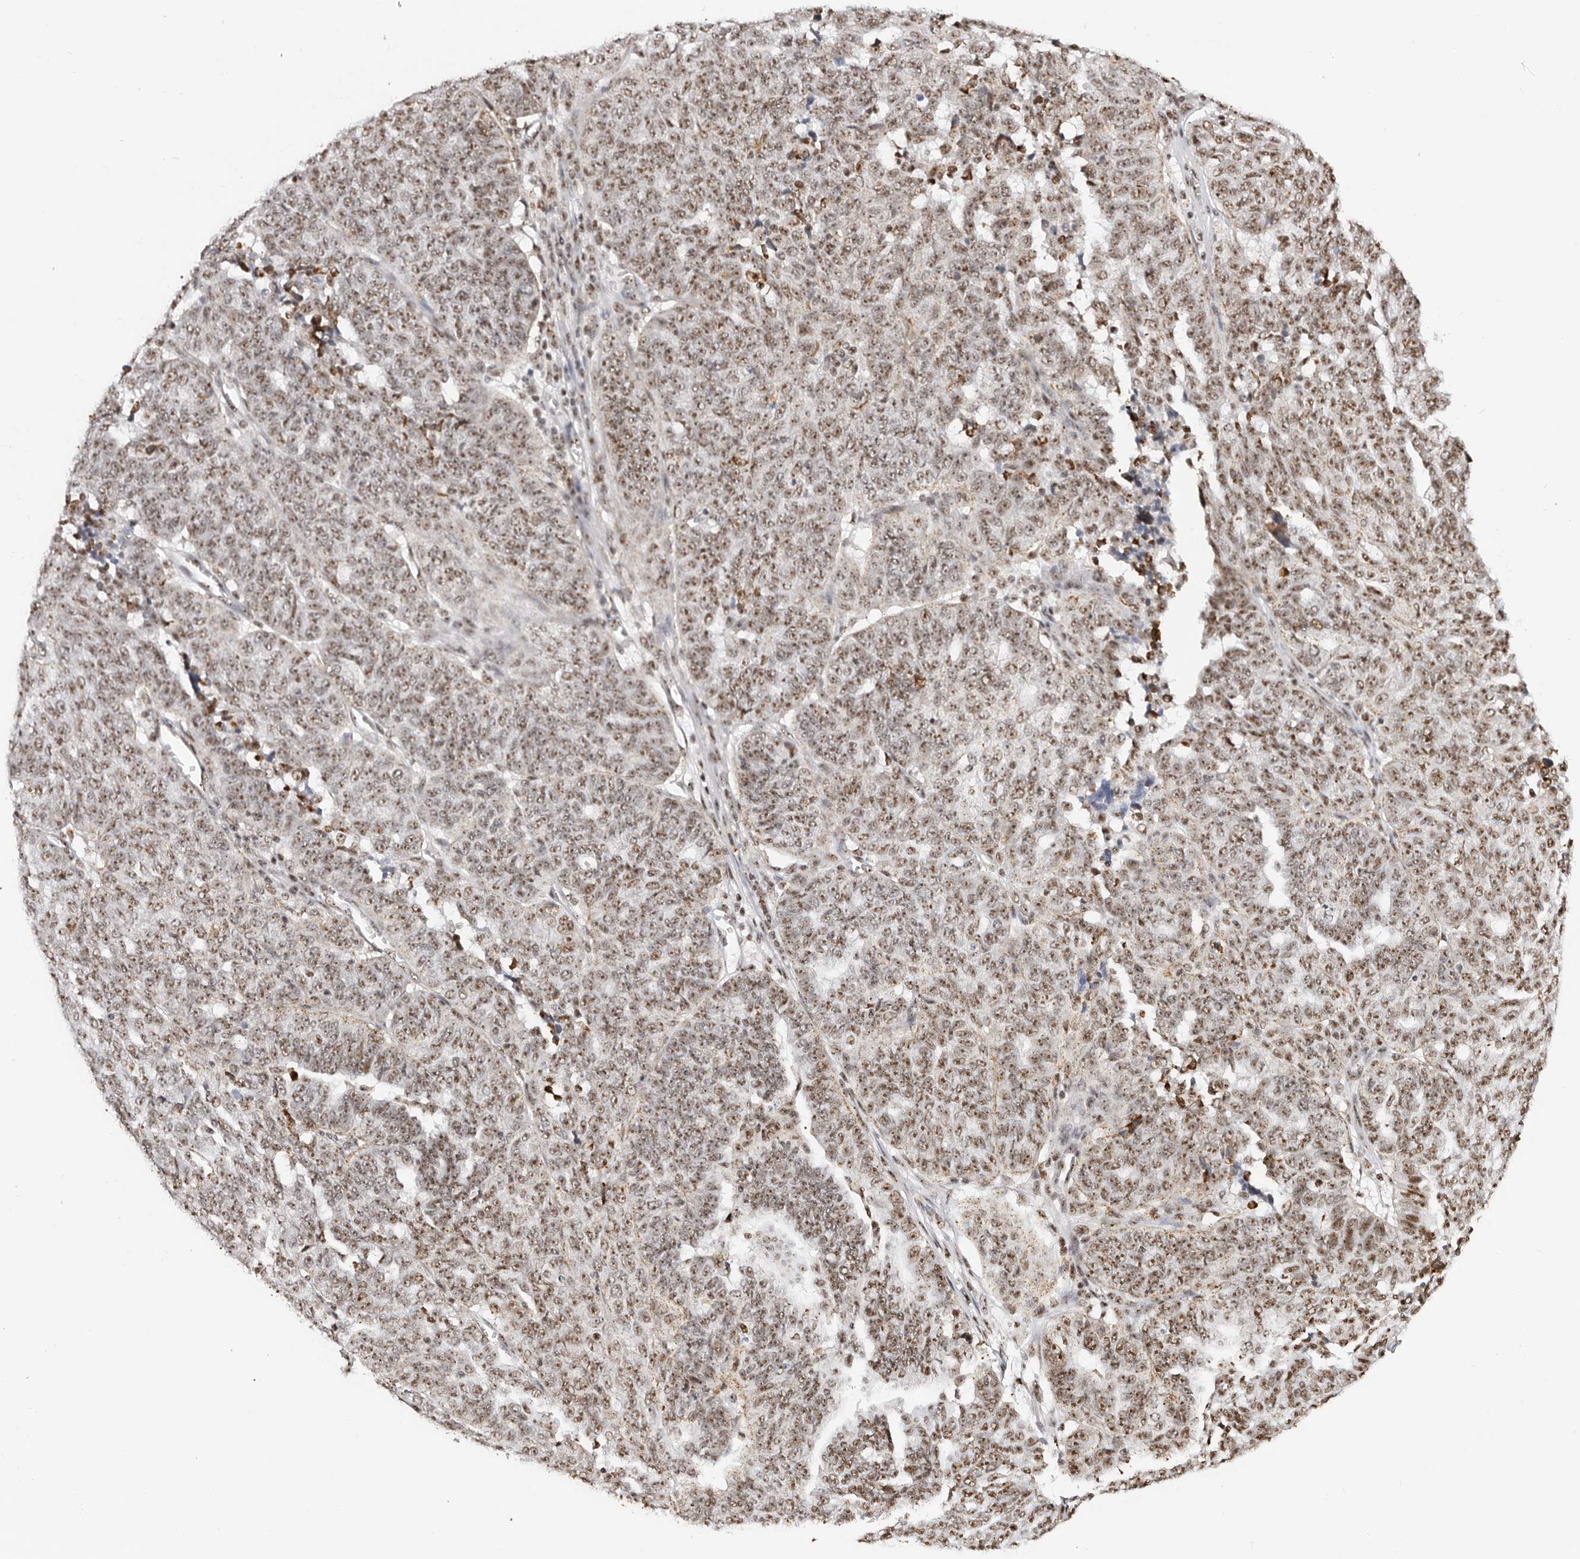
{"staining": {"intensity": "moderate", "quantity": ">75%", "location": "nuclear"}, "tissue": "ovarian cancer", "cell_type": "Tumor cells", "image_type": "cancer", "snomed": [{"axis": "morphology", "description": "Cystadenocarcinoma, serous, NOS"}, {"axis": "topography", "description": "Ovary"}], "caption": "Serous cystadenocarcinoma (ovarian) stained for a protein reveals moderate nuclear positivity in tumor cells.", "gene": "IQGAP3", "patient": {"sex": "female", "age": 59}}